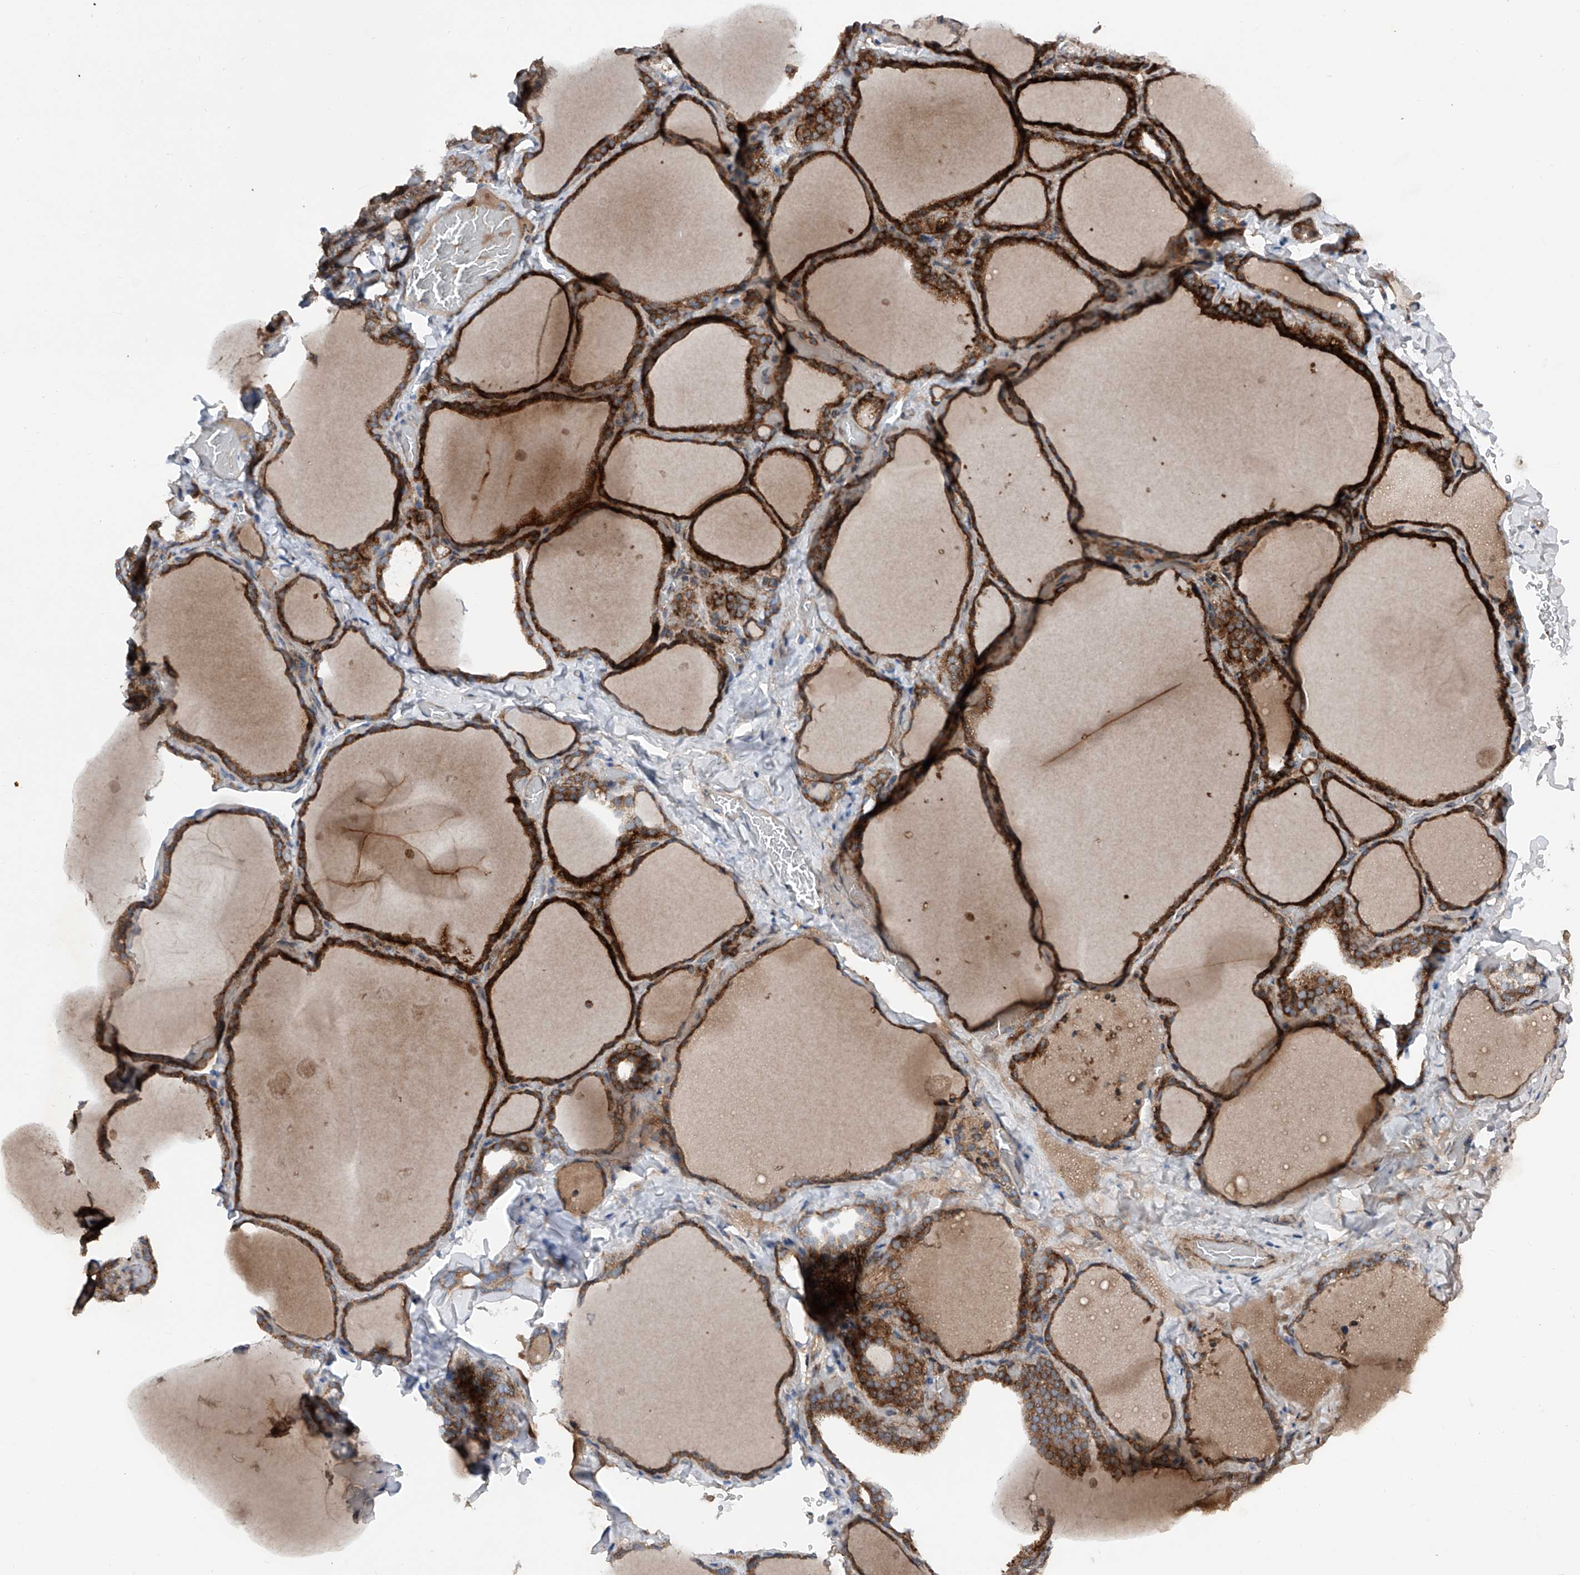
{"staining": {"intensity": "strong", "quantity": ">75%", "location": "cytoplasmic/membranous"}, "tissue": "thyroid gland", "cell_type": "Glandular cells", "image_type": "normal", "snomed": [{"axis": "morphology", "description": "Normal tissue, NOS"}, {"axis": "topography", "description": "Thyroid gland"}], "caption": "Benign thyroid gland demonstrates strong cytoplasmic/membranous expression in approximately >75% of glandular cells (DAB = brown stain, brightfield microscopy at high magnification)..", "gene": "DAD1", "patient": {"sex": "female", "age": 22}}